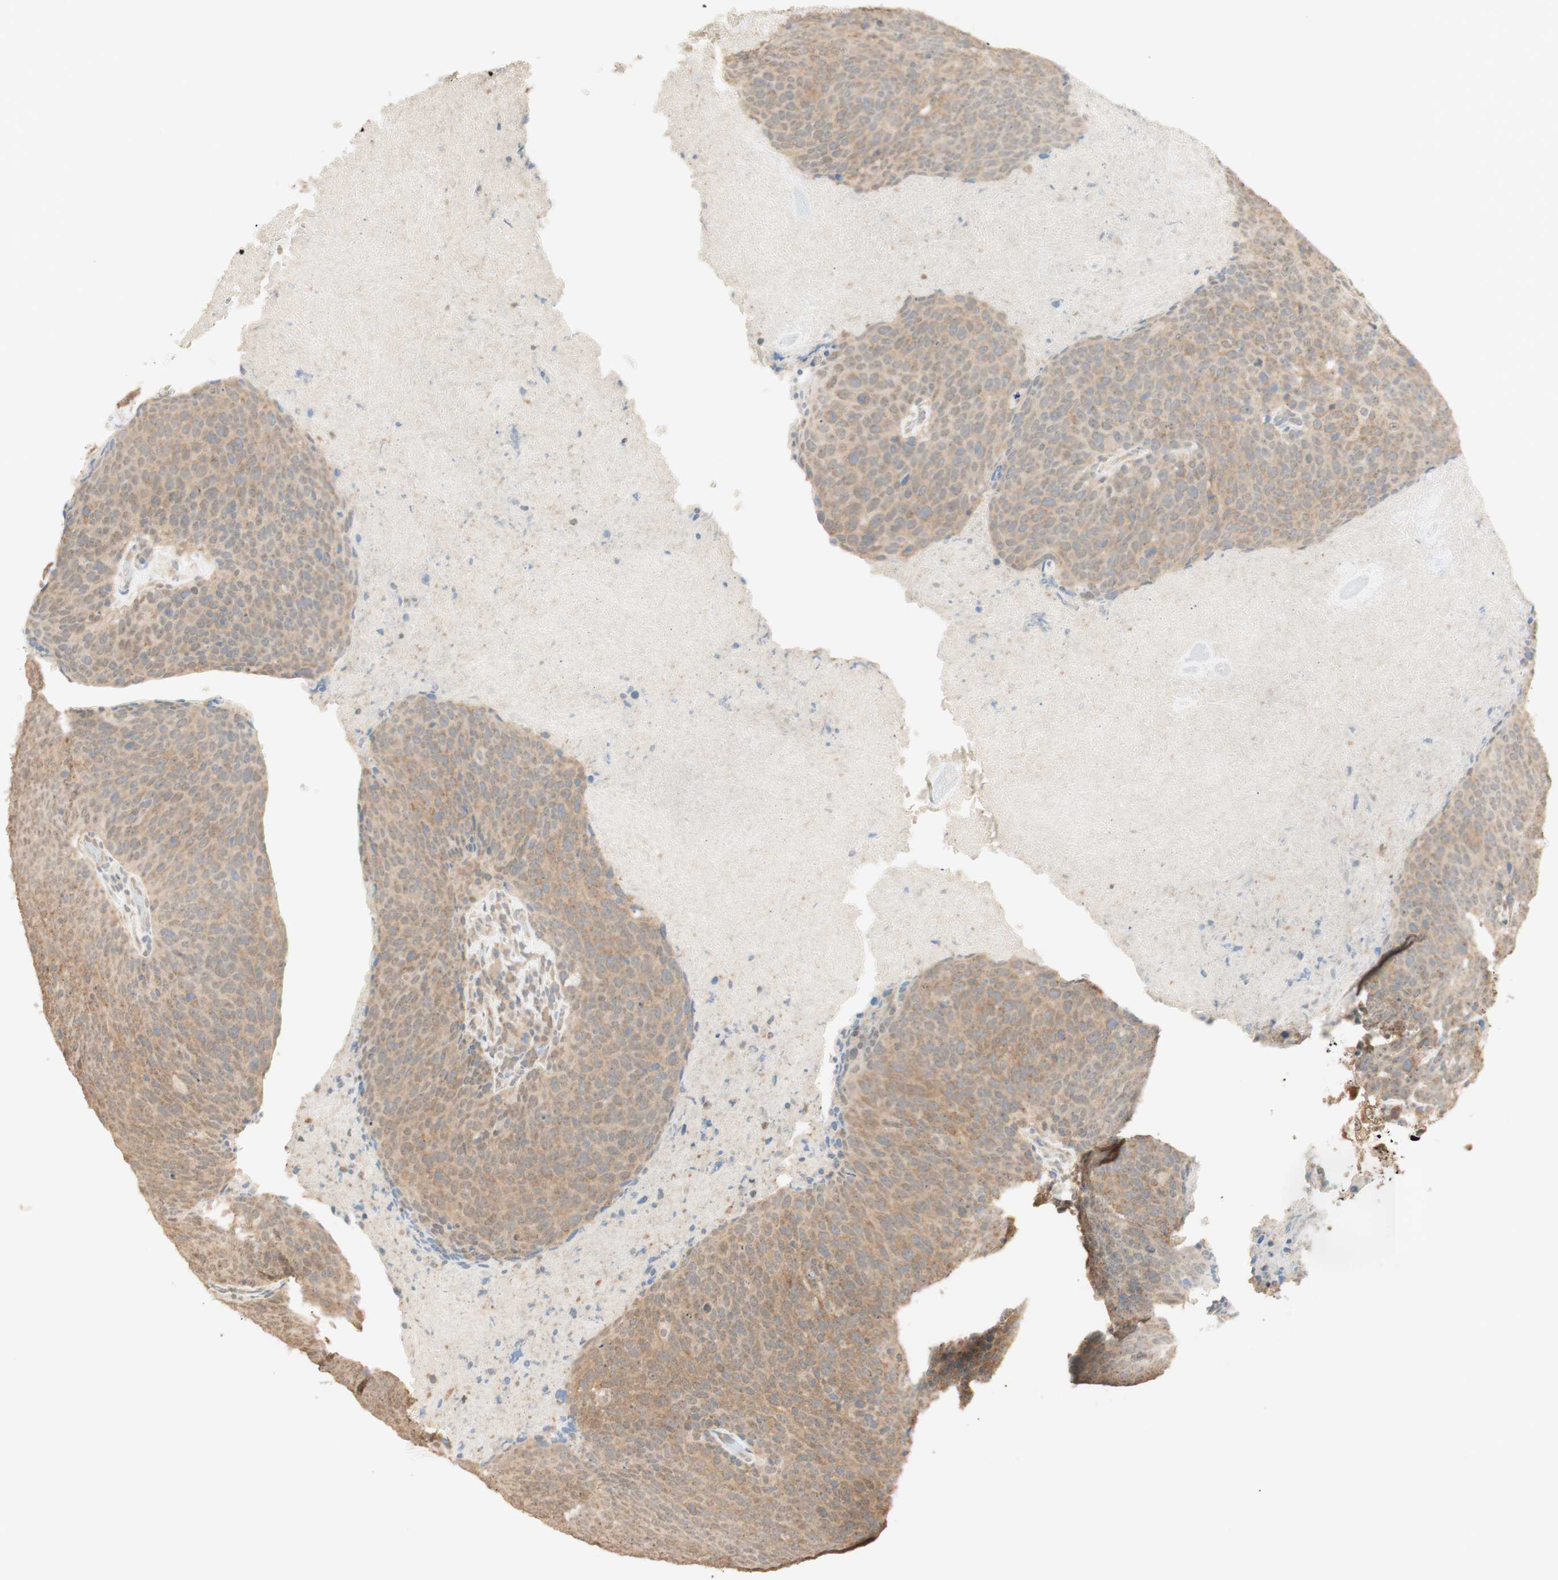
{"staining": {"intensity": "weak", "quantity": ">75%", "location": "cytoplasmic/membranous"}, "tissue": "head and neck cancer", "cell_type": "Tumor cells", "image_type": "cancer", "snomed": [{"axis": "morphology", "description": "Squamous cell carcinoma, NOS"}, {"axis": "morphology", "description": "Squamous cell carcinoma, metastatic, NOS"}, {"axis": "topography", "description": "Lymph node"}, {"axis": "topography", "description": "Head-Neck"}], "caption": "The histopathology image demonstrates staining of head and neck cancer (metastatic squamous cell carcinoma), revealing weak cytoplasmic/membranous protein staining (brown color) within tumor cells.", "gene": "SPINT2", "patient": {"sex": "male", "age": 62}}